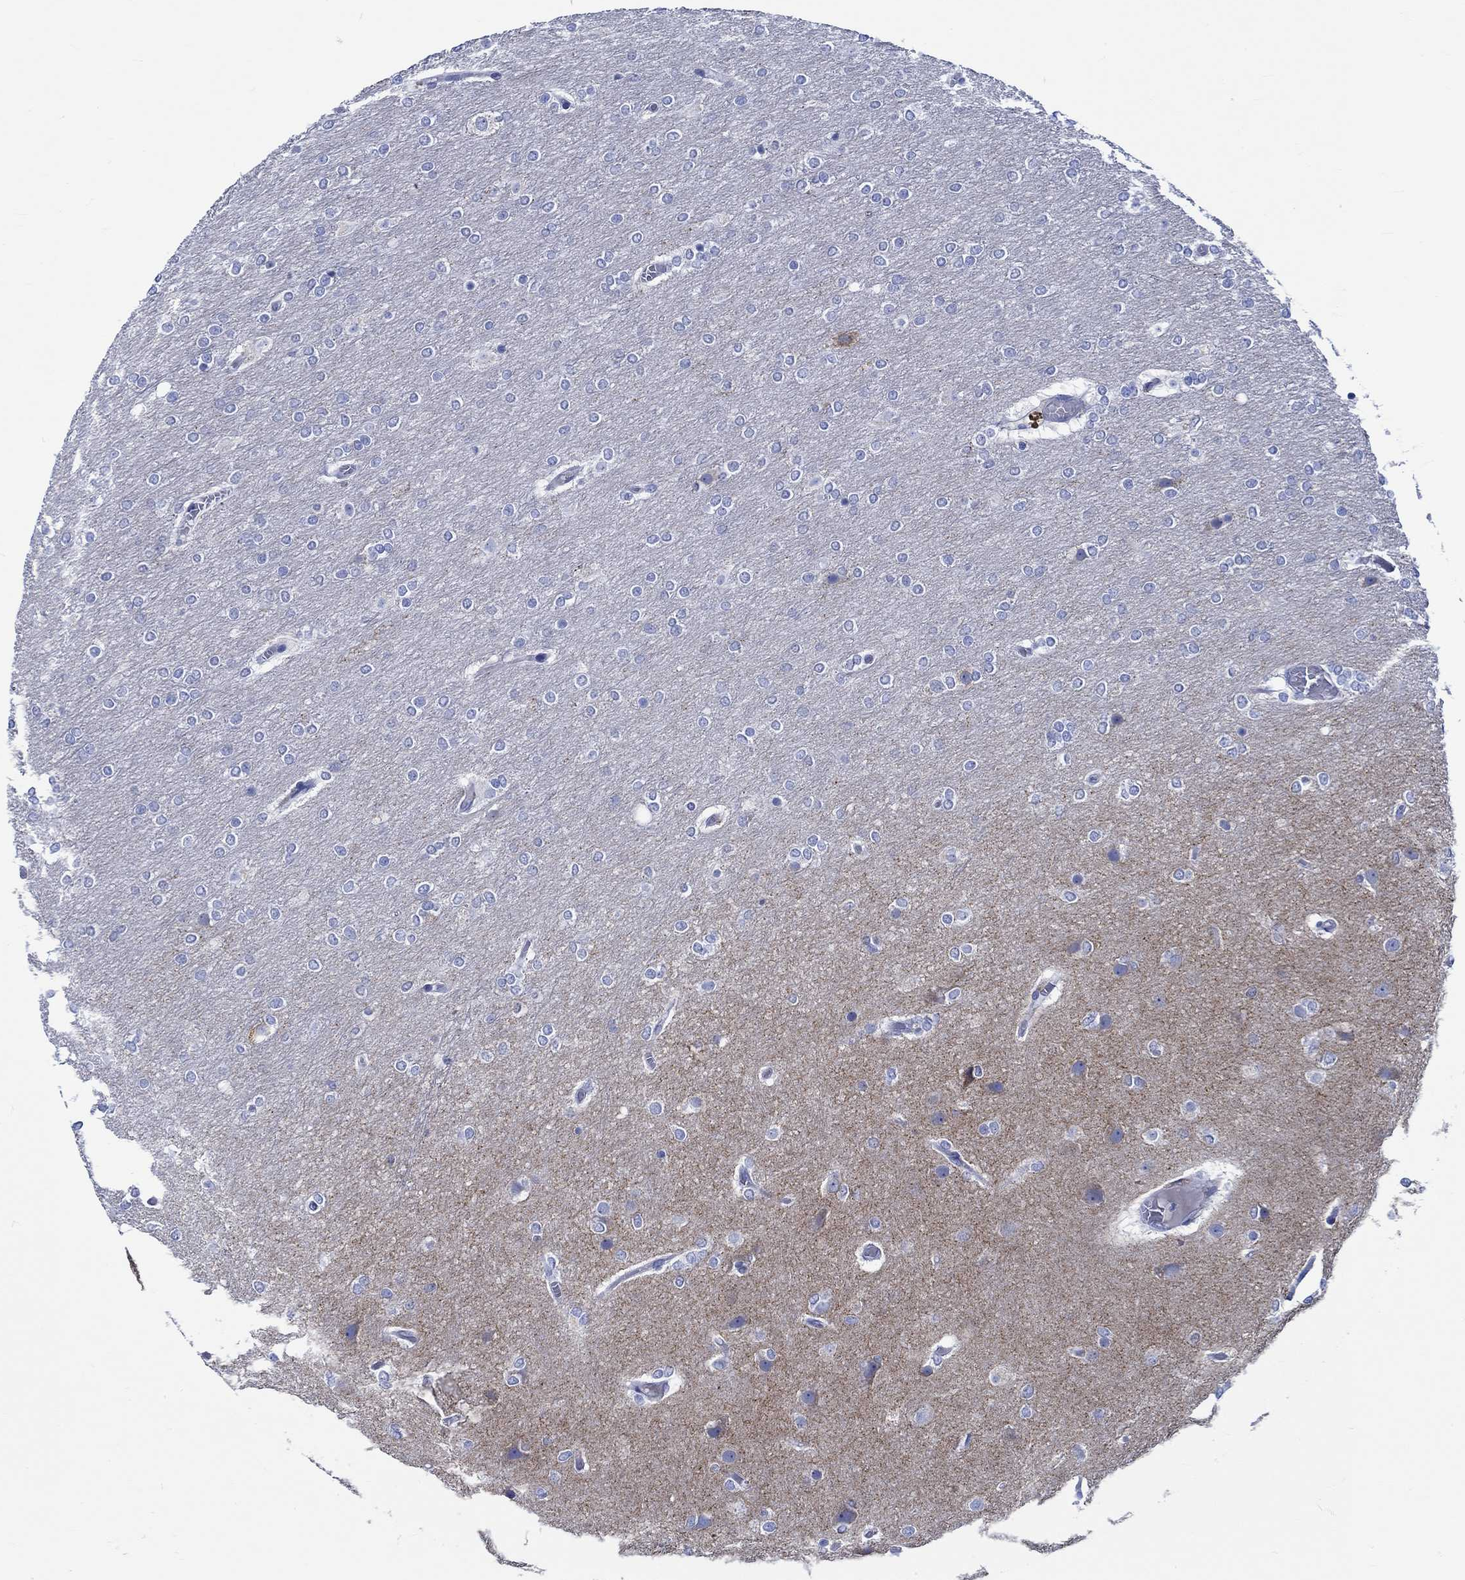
{"staining": {"intensity": "negative", "quantity": "none", "location": "none"}, "tissue": "glioma", "cell_type": "Tumor cells", "image_type": "cancer", "snomed": [{"axis": "morphology", "description": "Glioma, malignant, High grade"}, {"axis": "topography", "description": "Brain"}], "caption": "Immunohistochemistry (IHC) histopathology image of glioma stained for a protein (brown), which shows no staining in tumor cells. Brightfield microscopy of immunohistochemistry (IHC) stained with DAB (3,3'-diaminobenzidine) (brown) and hematoxylin (blue), captured at high magnification.", "gene": "PTPRN2", "patient": {"sex": "female", "age": 61}}